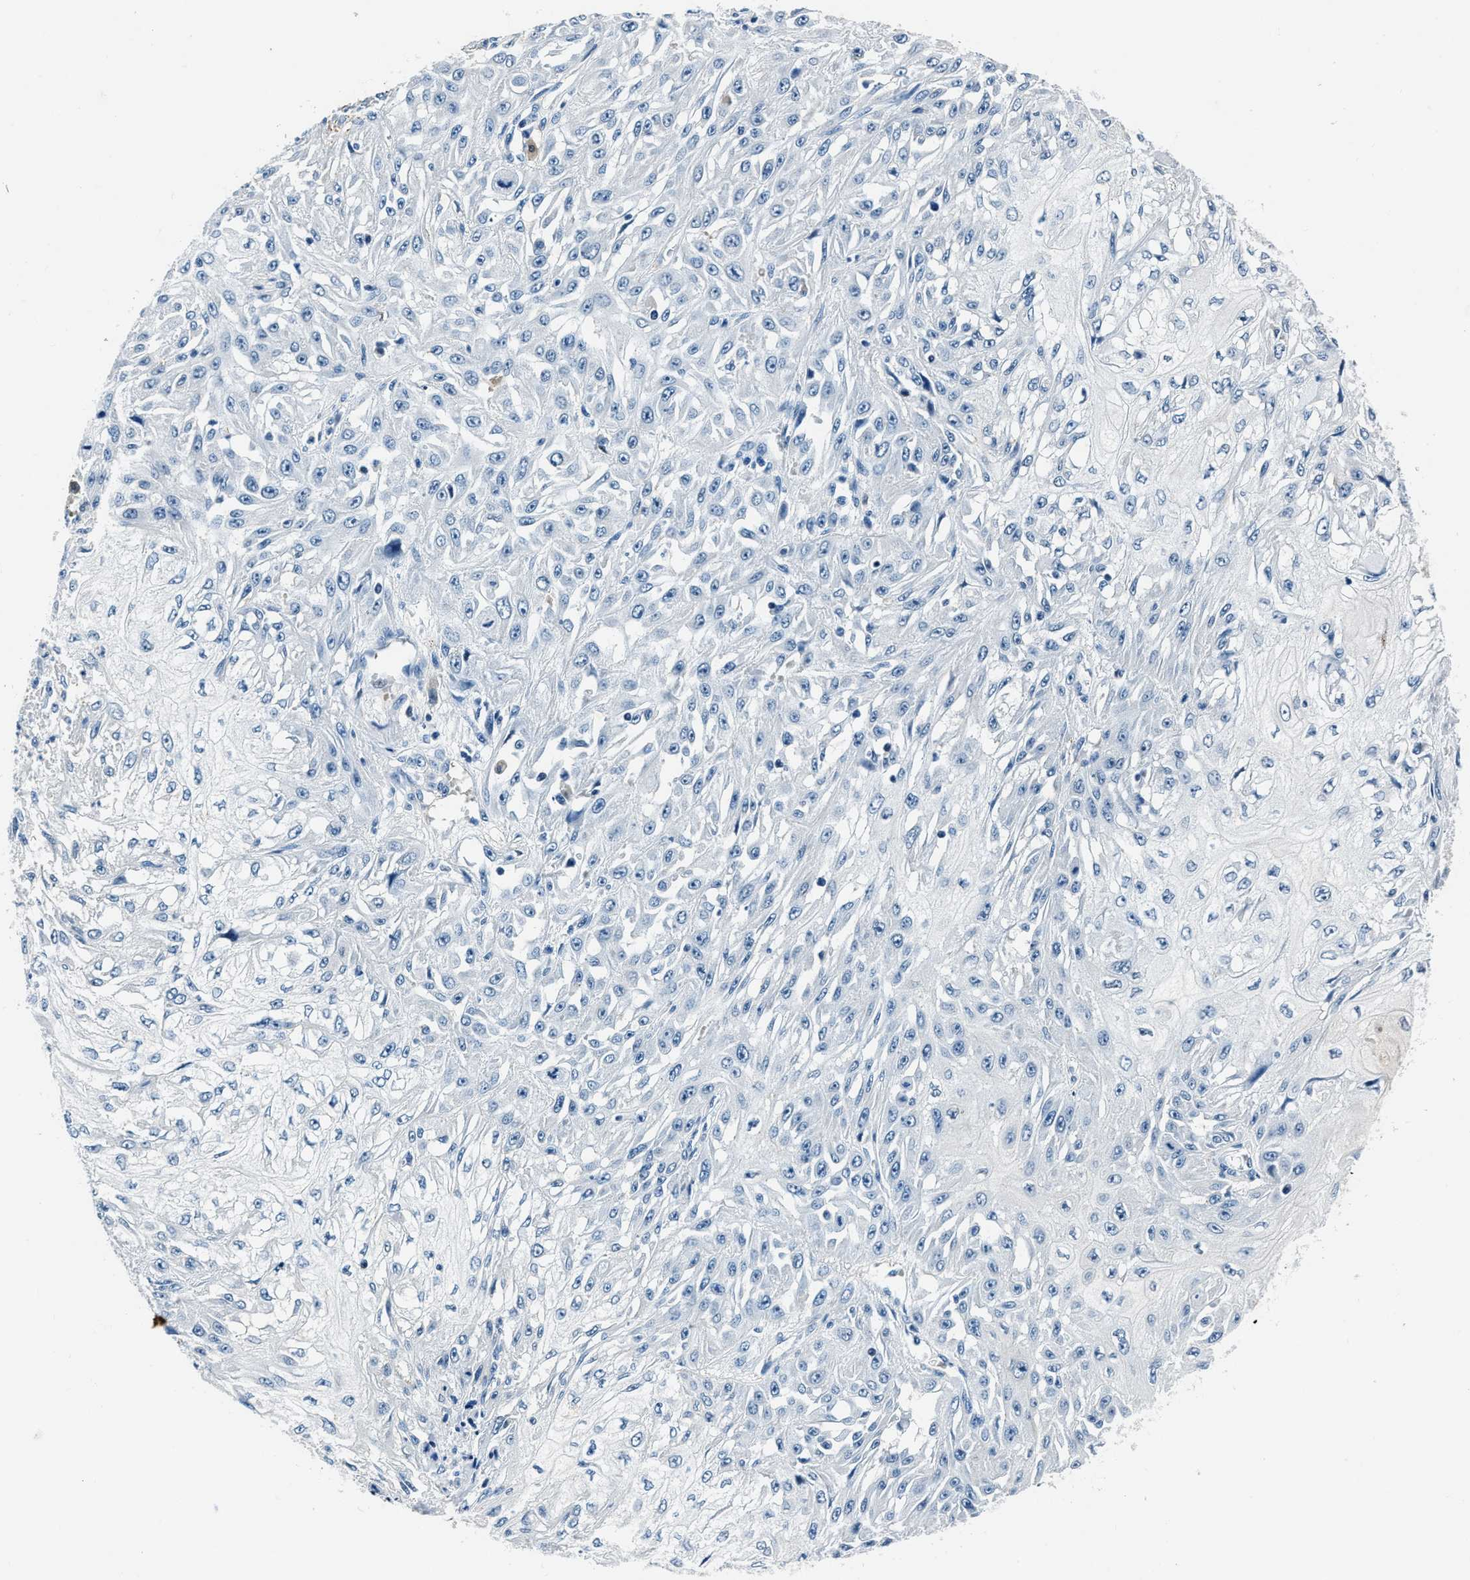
{"staining": {"intensity": "negative", "quantity": "none", "location": "none"}, "tissue": "skin cancer", "cell_type": "Tumor cells", "image_type": "cancer", "snomed": [{"axis": "morphology", "description": "Squamous cell carcinoma, NOS"}, {"axis": "morphology", "description": "Squamous cell carcinoma, metastatic, NOS"}, {"axis": "topography", "description": "Skin"}, {"axis": "topography", "description": "Lymph node"}], "caption": "An image of metastatic squamous cell carcinoma (skin) stained for a protein reveals no brown staining in tumor cells.", "gene": "PTPDC1", "patient": {"sex": "male", "age": 75}}